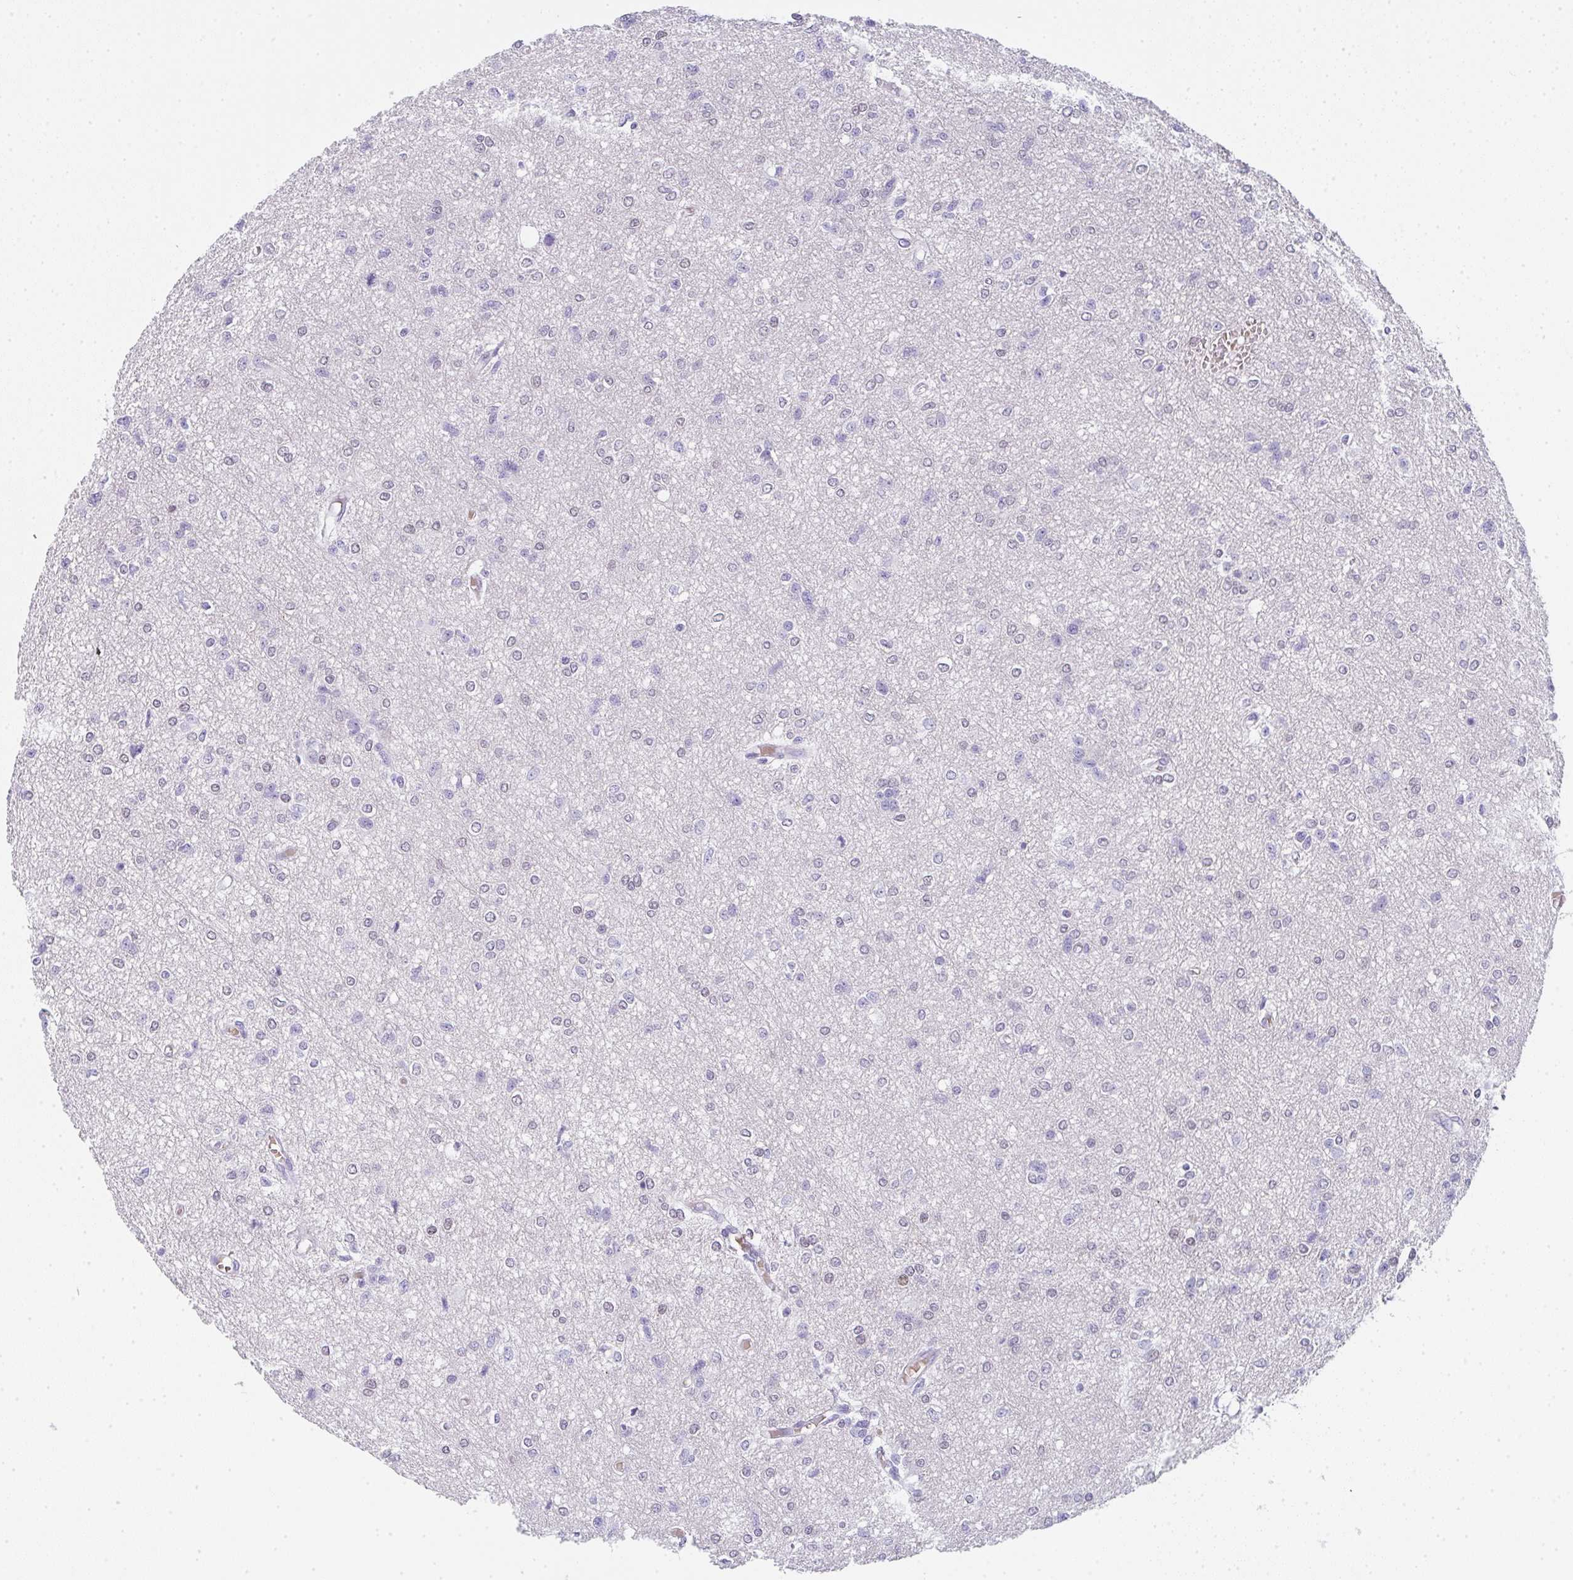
{"staining": {"intensity": "negative", "quantity": "none", "location": "none"}, "tissue": "glioma", "cell_type": "Tumor cells", "image_type": "cancer", "snomed": [{"axis": "morphology", "description": "Glioma, malignant, Low grade"}, {"axis": "topography", "description": "Brain"}], "caption": "This histopathology image is of malignant glioma (low-grade) stained with immunohistochemistry to label a protein in brown with the nuclei are counter-stained blue. There is no positivity in tumor cells.", "gene": "CACNA1S", "patient": {"sex": "male", "age": 26}}